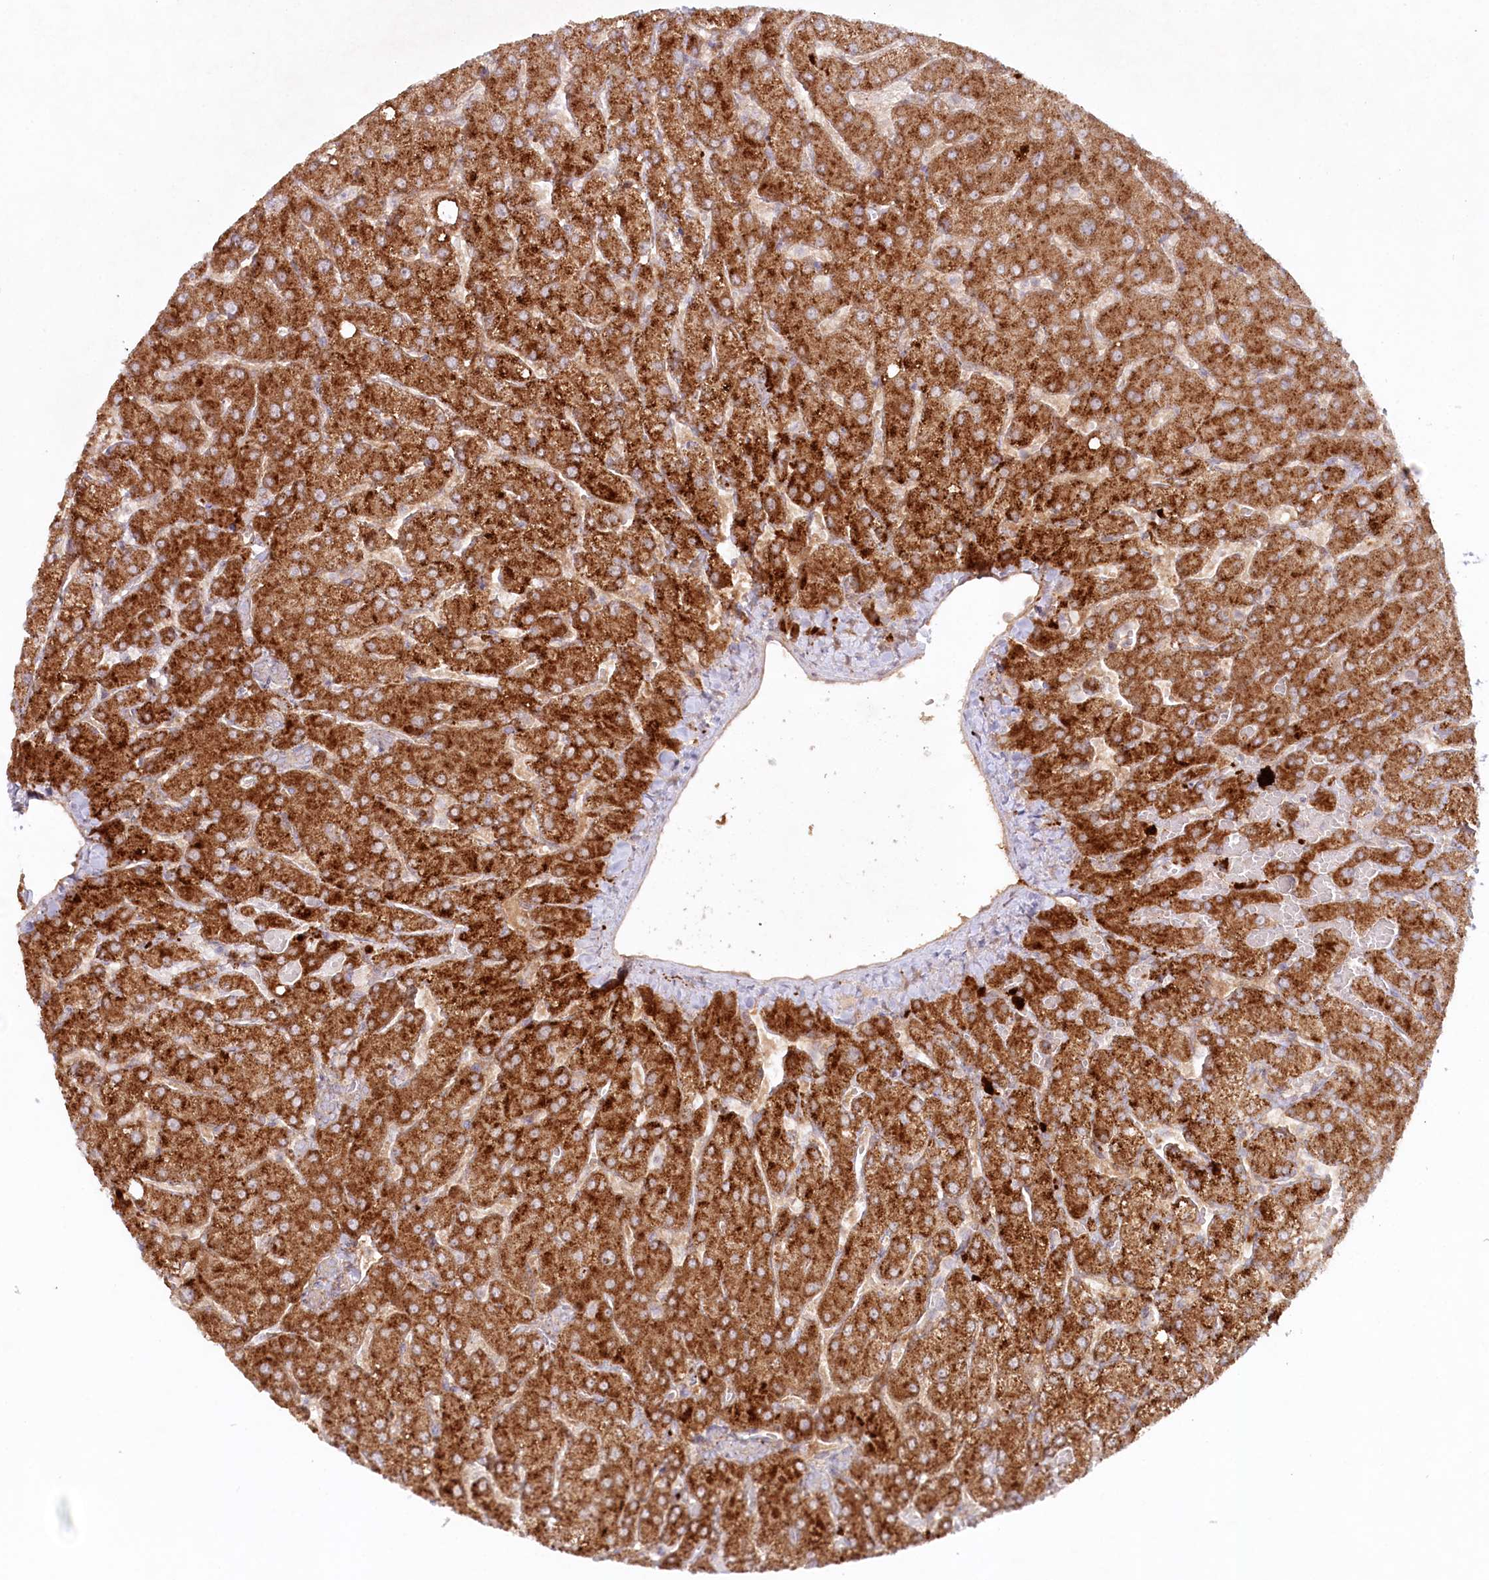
{"staining": {"intensity": "weak", "quantity": "<25%", "location": "cytoplasmic/membranous"}, "tissue": "liver", "cell_type": "Cholangiocytes", "image_type": "normal", "snomed": [{"axis": "morphology", "description": "Normal tissue, NOS"}, {"axis": "topography", "description": "Liver"}], "caption": "Cholangiocytes are negative for protein expression in normal human liver. (Brightfield microscopy of DAB immunohistochemistry at high magnification).", "gene": "PSAPL1", "patient": {"sex": "female", "age": 54}}